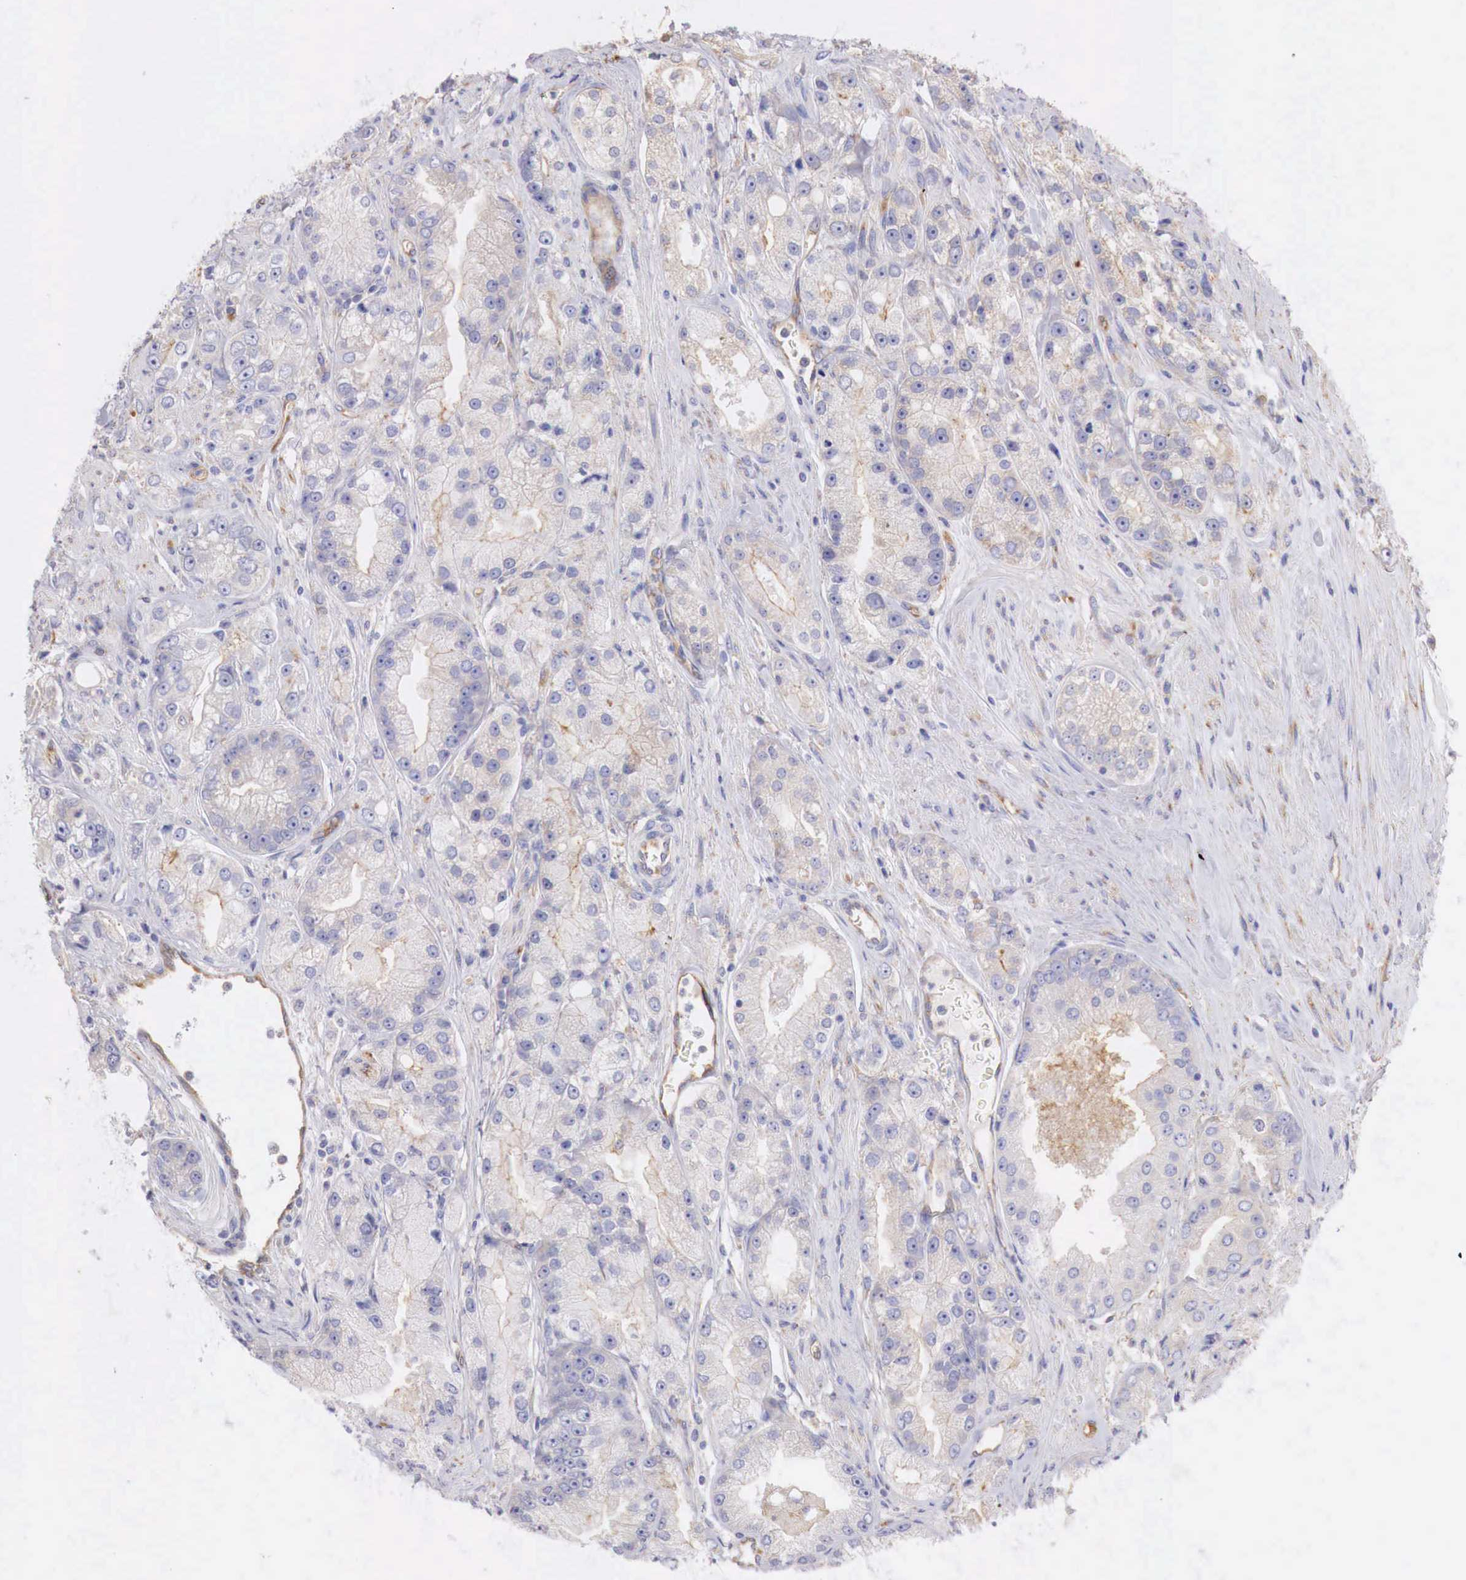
{"staining": {"intensity": "weak", "quantity": "25%-75%", "location": "cytoplasmic/membranous"}, "tissue": "prostate cancer", "cell_type": "Tumor cells", "image_type": "cancer", "snomed": [{"axis": "morphology", "description": "Adenocarcinoma, Medium grade"}, {"axis": "topography", "description": "Prostate"}], "caption": "Prostate cancer stained with a brown dye shows weak cytoplasmic/membranous positive staining in about 25%-75% of tumor cells.", "gene": "RDX", "patient": {"sex": "male", "age": 72}}